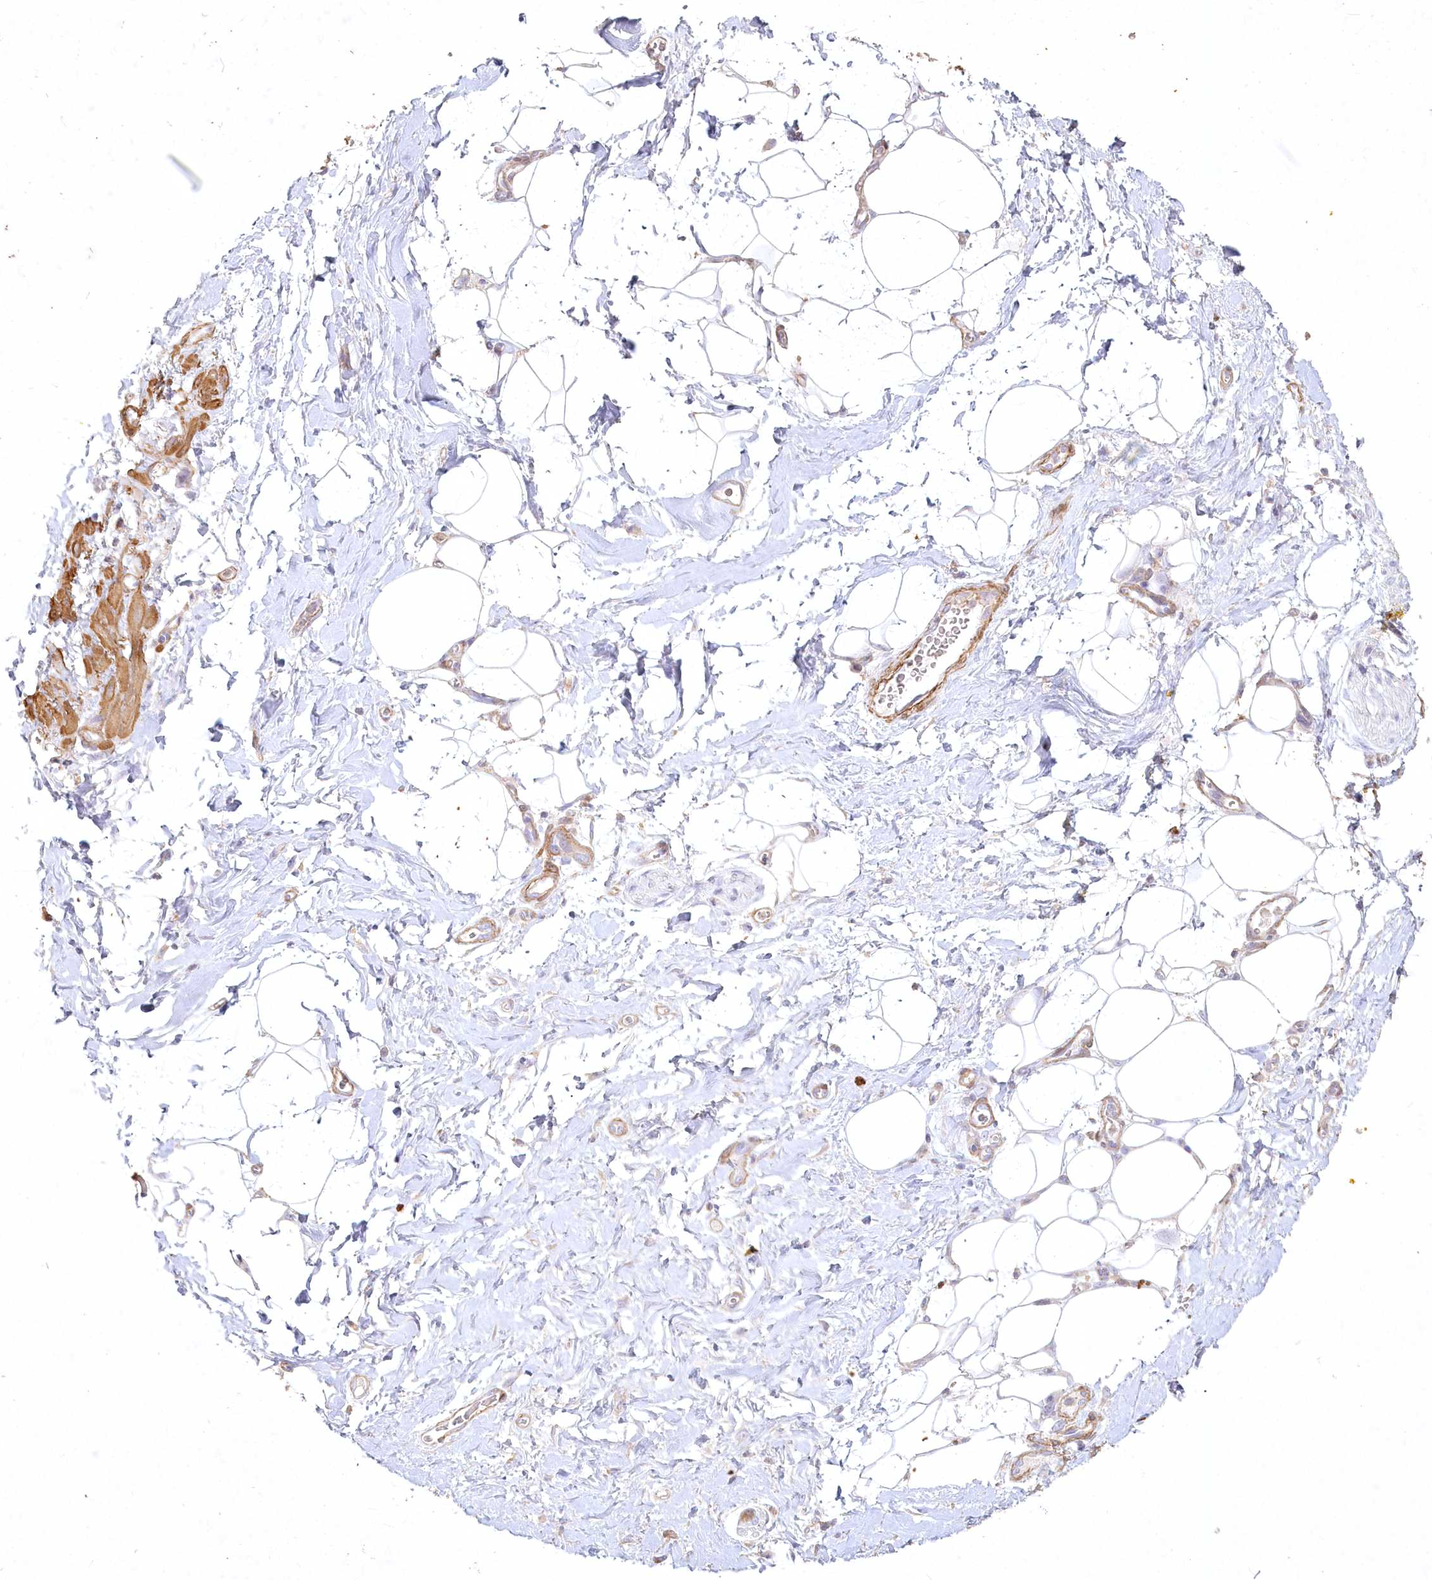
{"staining": {"intensity": "negative", "quantity": "none", "location": "none"}, "tissue": "adipose tissue", "cell_type": "Adipocytes", "image_type": "normal", "snomed": [{"axis": "morphology", "description": "Normal tissue, NOS"}, {"axis": "morphology", "description": "Adenocarcinoma, NOS"}, {"axis": "topography", "description": "Pancreas"}, {"axis": "topography", "description": "Peripheral nerve tissue"}], "caption": "Micrograph shows no protein expression in adipocytes of unremarkable adipose tissue. The staining was performed using DAB (3,3'-diaminobenzidine) to visualize the protein expression in brown, while the nuclei were stained in blue with hematoxylin (Magnification: 20x).", "gene": "INPP4B", "patient": {"sex": "male", "age": 59}}